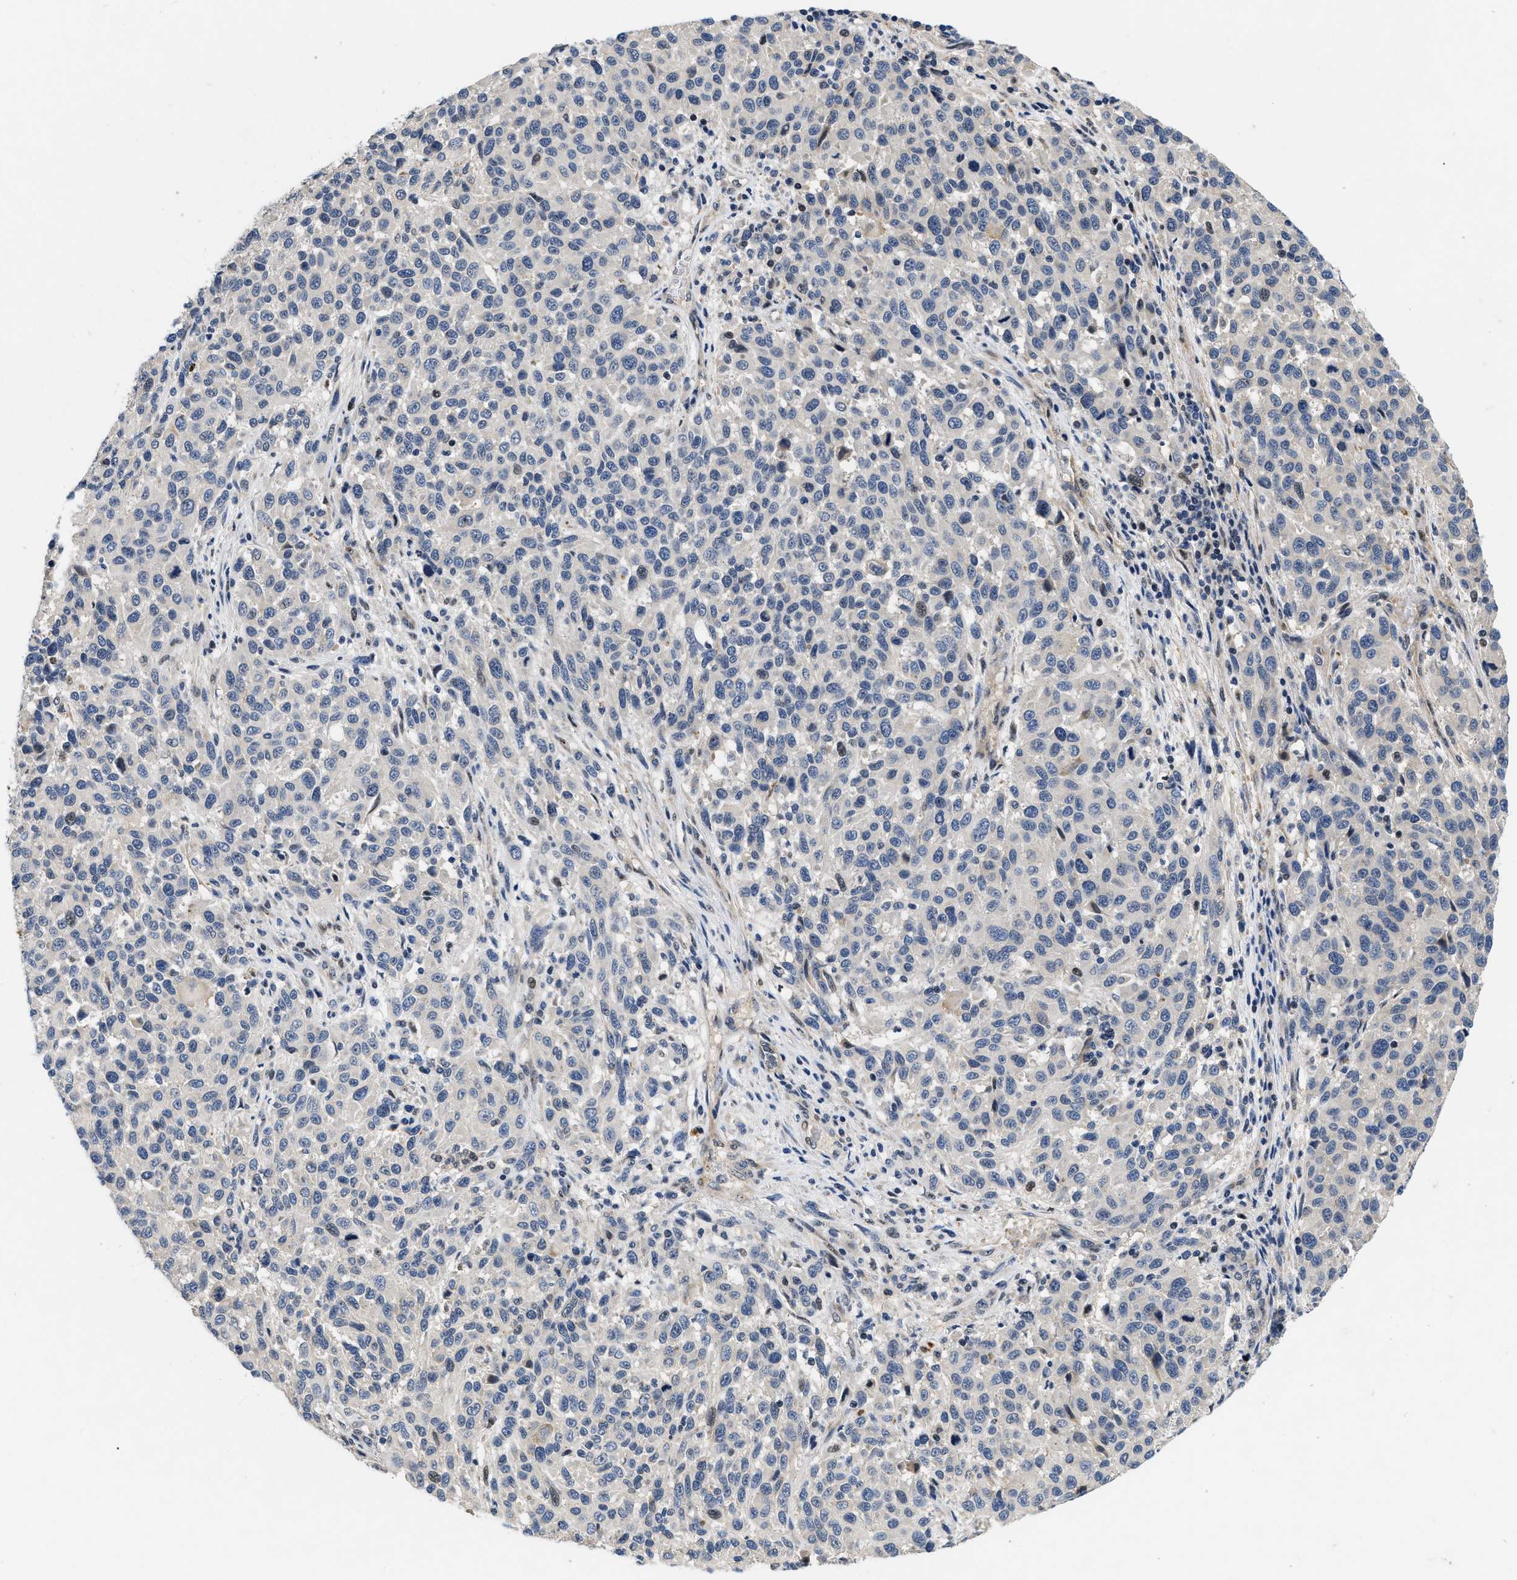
{"staining": {"intensity": "negative", "quantity": "none", "location": "none"}, "tissue": "melanoma", "cell_type": "Tumor cells", "image_type": "cancer", "snomed": [{"axis": "morphology", "description": "Malignant melanoma, Metastatic site"}, {"axis": "topography", "description": "Lymph node"}], "caption": "This is an immunohistochemistry image of human malignant melanoma (metastatic site). There is no expression in tumor cells.", "gene": "VIP", "patient": {"sex": "male", "age": 61}}